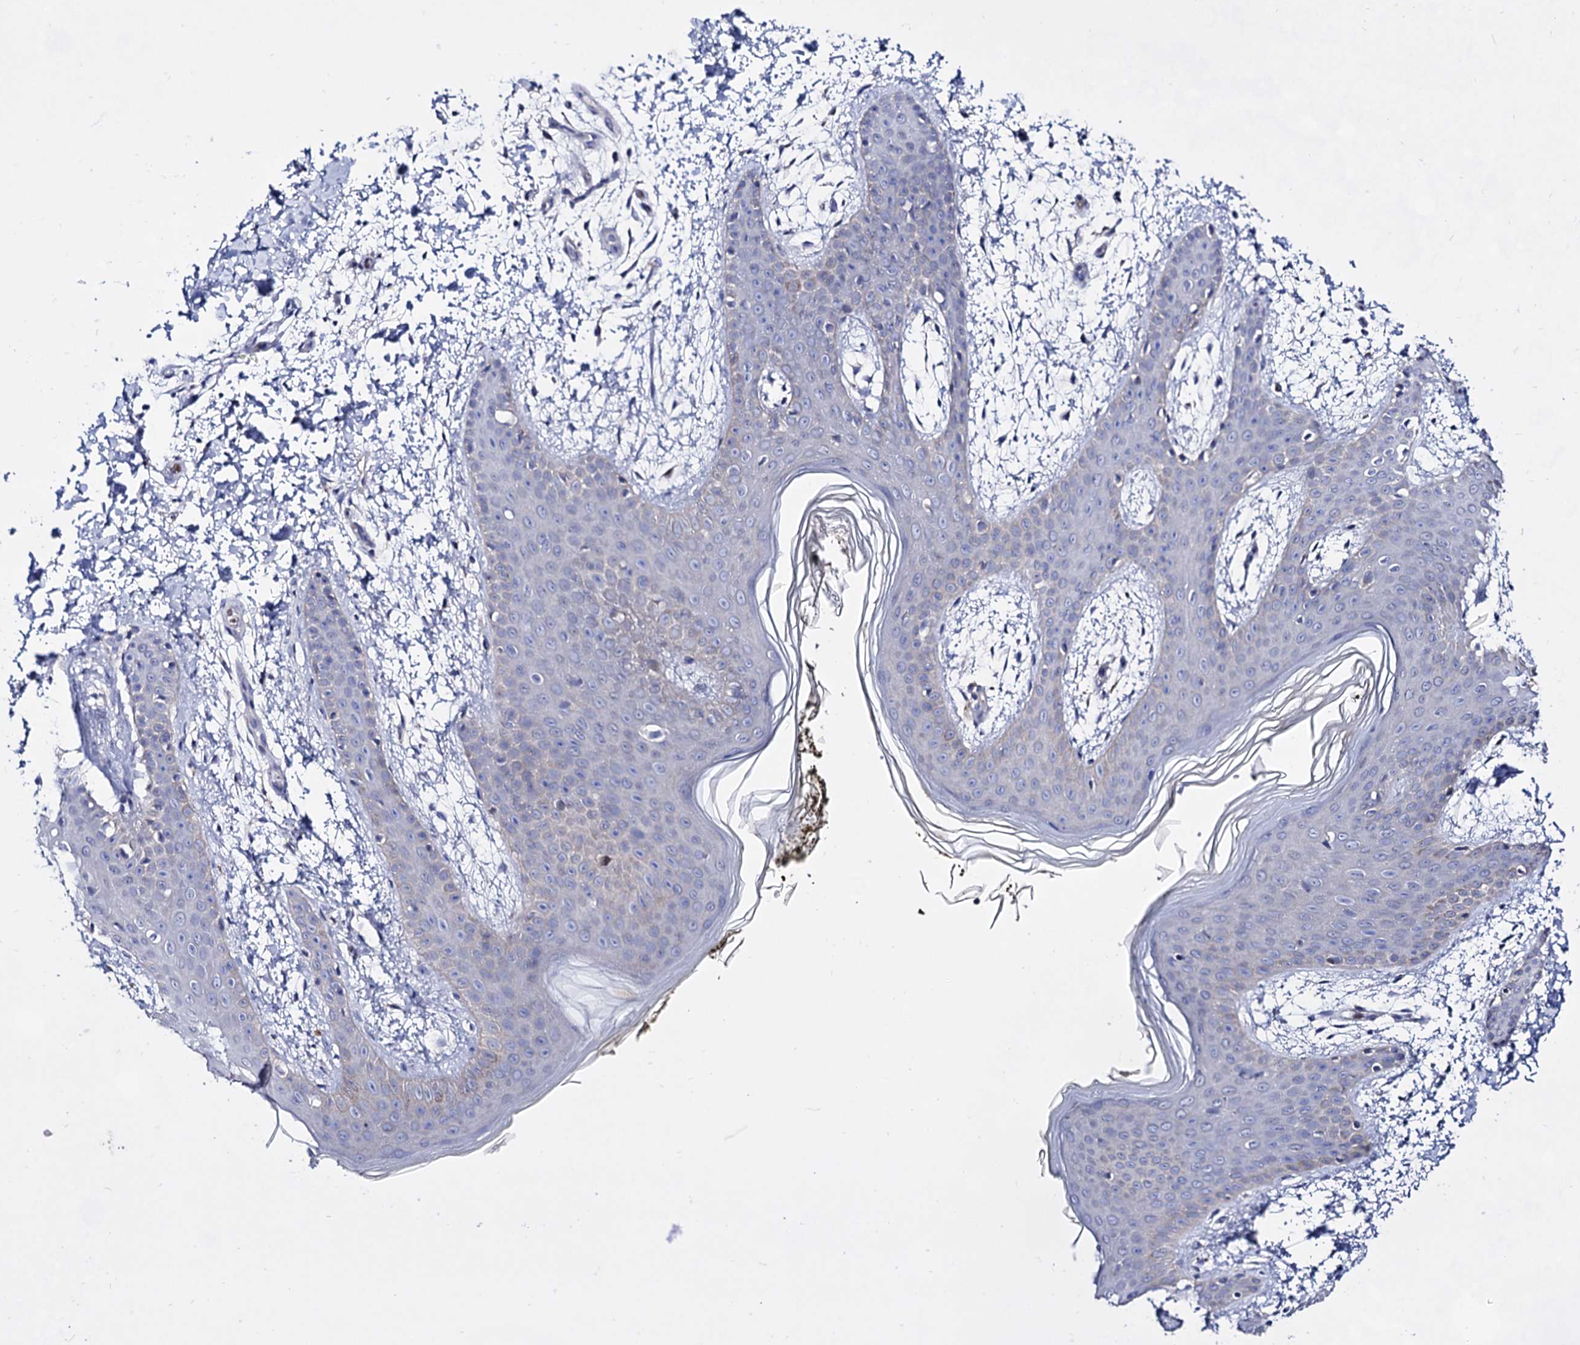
{"staining": {"intensity": "negative", "quantity": "none", "location": "none"}, "tissue": "skin", "cell_type": "Fibroblasts", "image_type": "normal", "snomed": [{"axis": "morphology", "description": "Normal tissue, NOS"}, {"axis": "topography", "description": "Skin"}], "caption": "IHC micrograph of unremarkable skin: human skin stained with DAB displays no significant protein positivity in fibroblasts.", "gene": "PLIN1", "patient": {"sex": "male", "age": 36}}